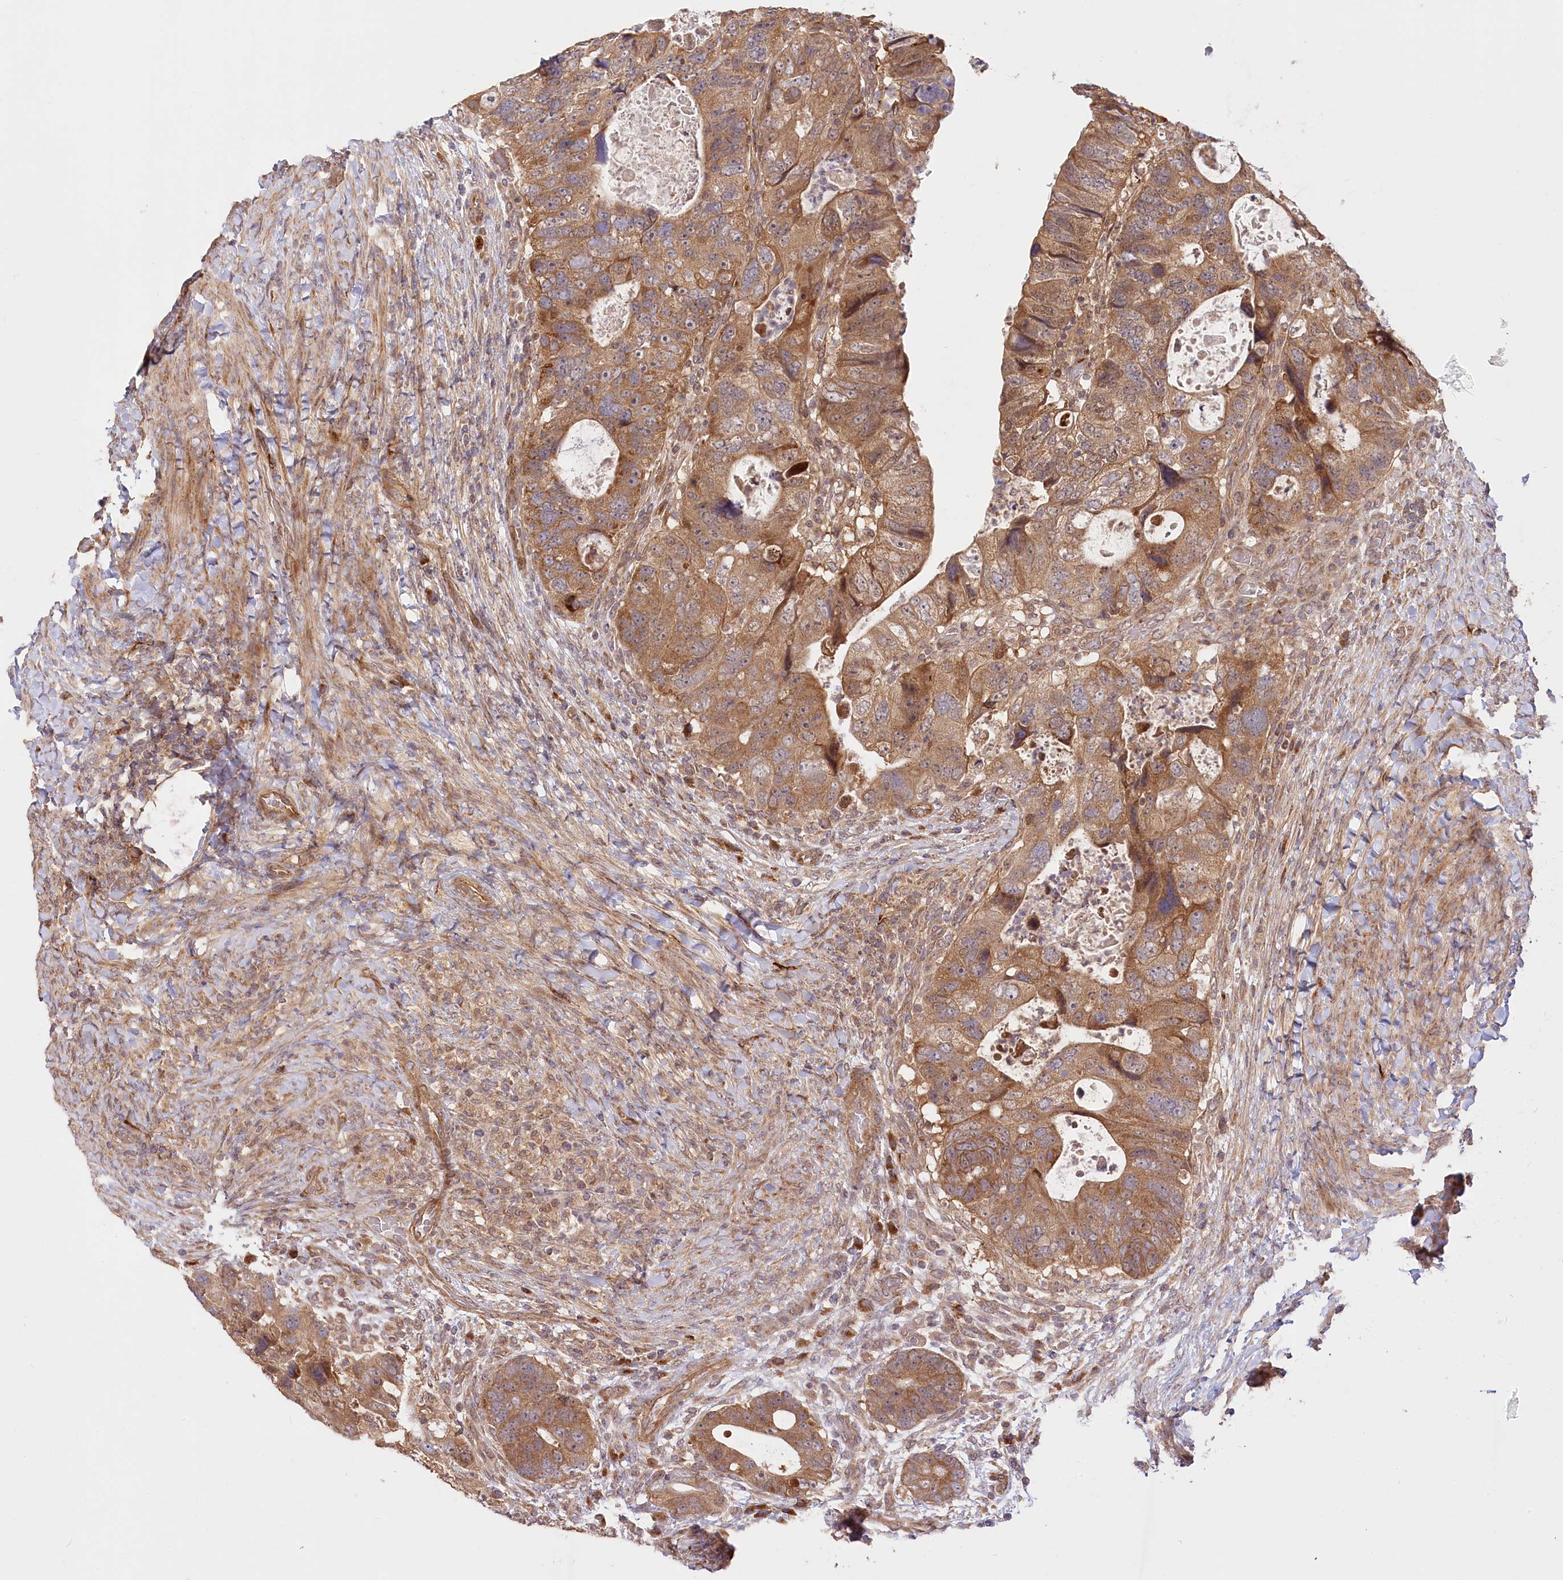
{"staining": {"intensity": "moderate", "quantity": ">75%", "location": "cytoplasmic/membranous"}, "tissue": "colorectal cancer", "cell_type": "Tumor cells", "image_type": "cancer", "snomed": [{"axis": "morphology", "description": "Adenocarcinoma, NOS"}, {"axis": "topography", "description": "Rectum"}], "caption": "This photomicrograph demonstrates immunohistochemistry staining of colorectal cancer, with medium moderate cytoplasmic/membranous positivity in about >75% of tumor cells.", "gene": "CEP70", "patient": {"sex": "male", "age": 59}}